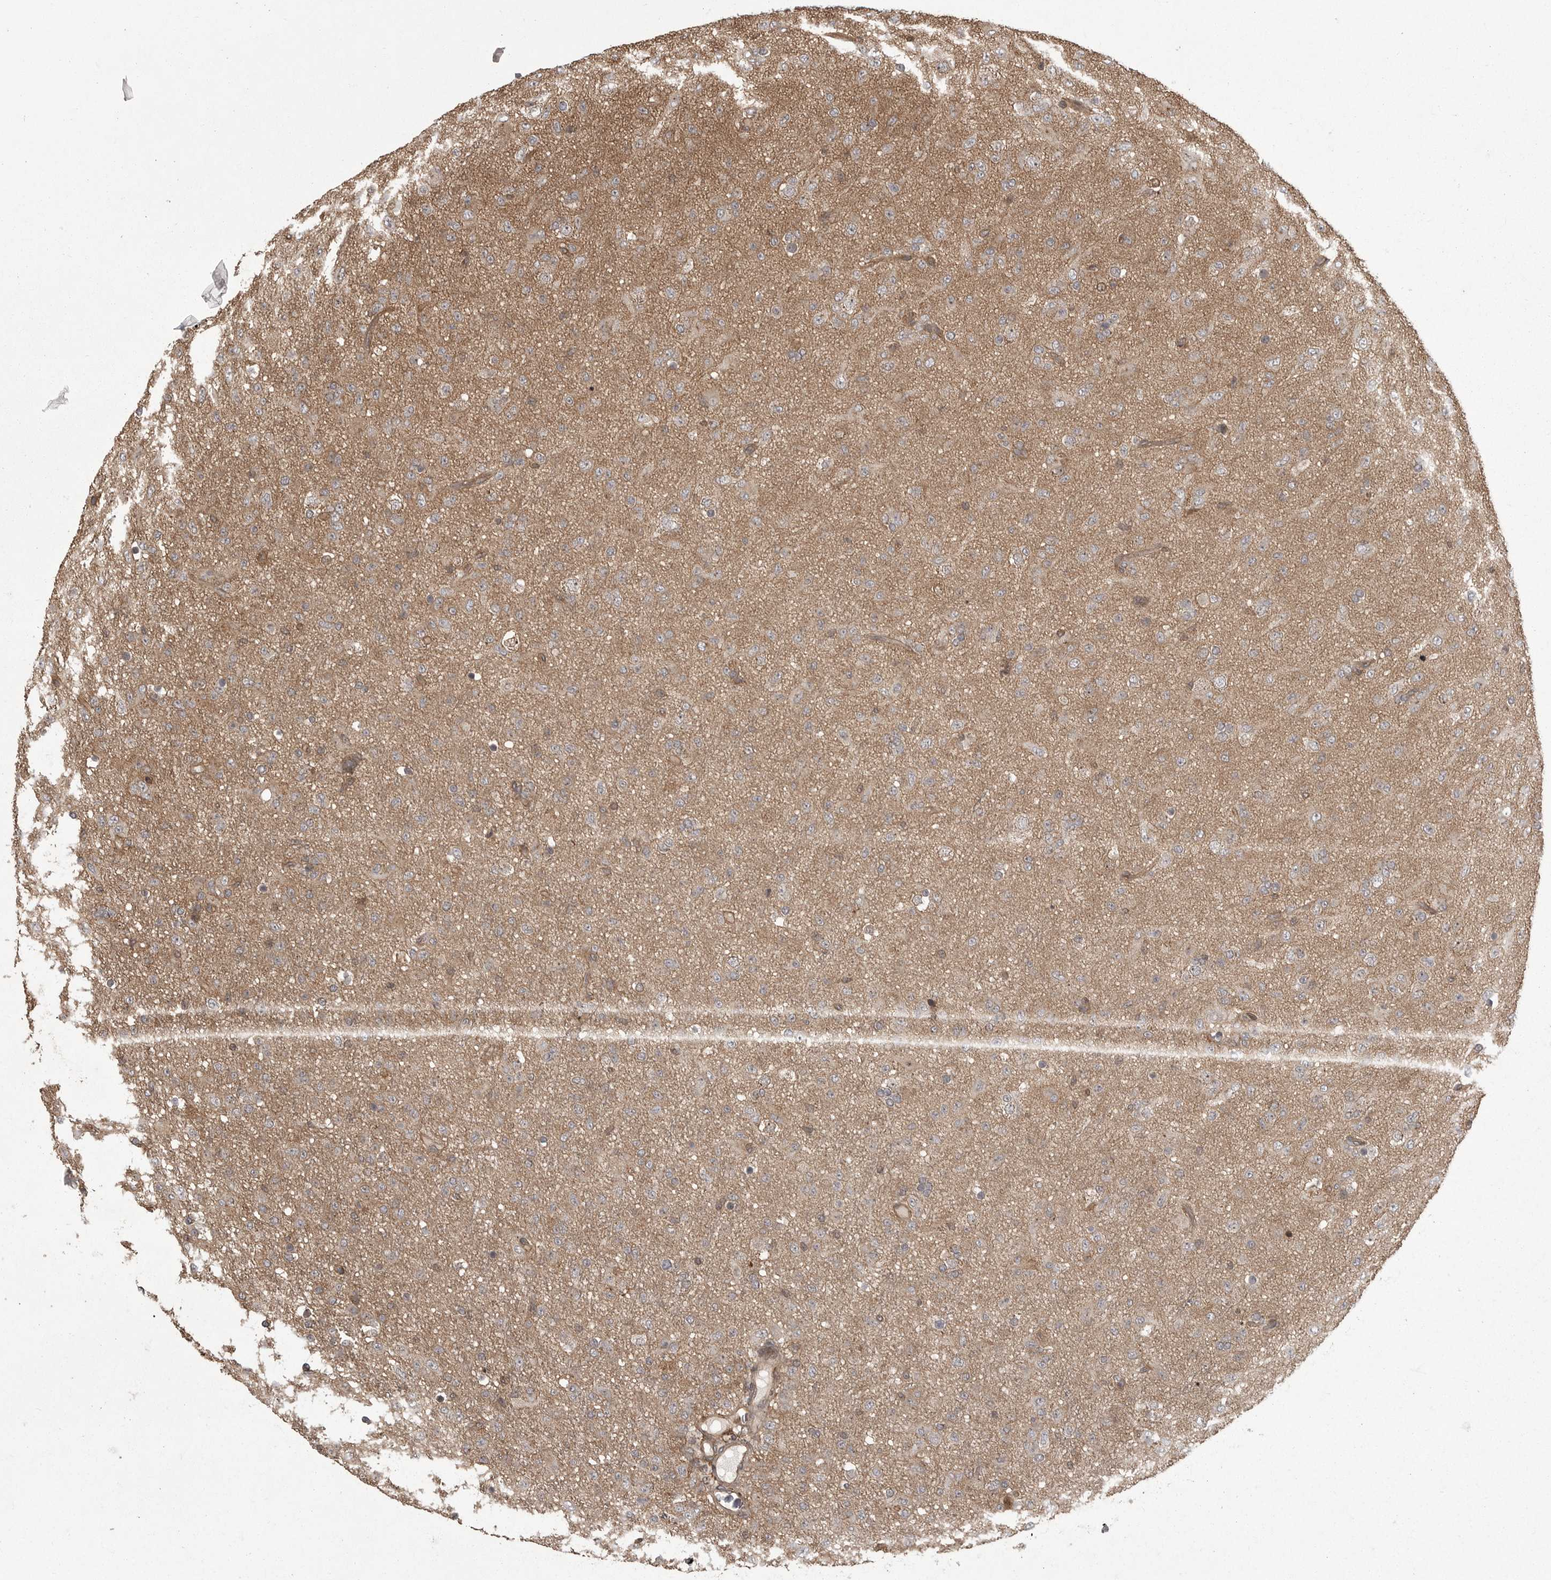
{"staining": {"intensity": "weak", "quantity": ">75%", "location": "cytoplasmic/membranous"}, "tissue": "glioma", "cell_type": "Tumor cells", "image_type": "cancer", "snomed": [{"axis": "morphology", "description": "Glioma, malignant, Low grade"}, {"axis": "topography", "description": "Brain"}], "caption": "High-magnification brightfield microscopy of glioma stained with DAB (3,3'-diaminobenzidine) (brown) and counterstained with hematoxylin (blue). tumor cells exhibit weak cytoplasmic/membranous staining is identified in approximately>75% of cells. (brown staining indicates protein expression, while blue staining denotes nuclei).", "gene": "DNAJC8", "patient": {"sex": "male", "age": 65}}